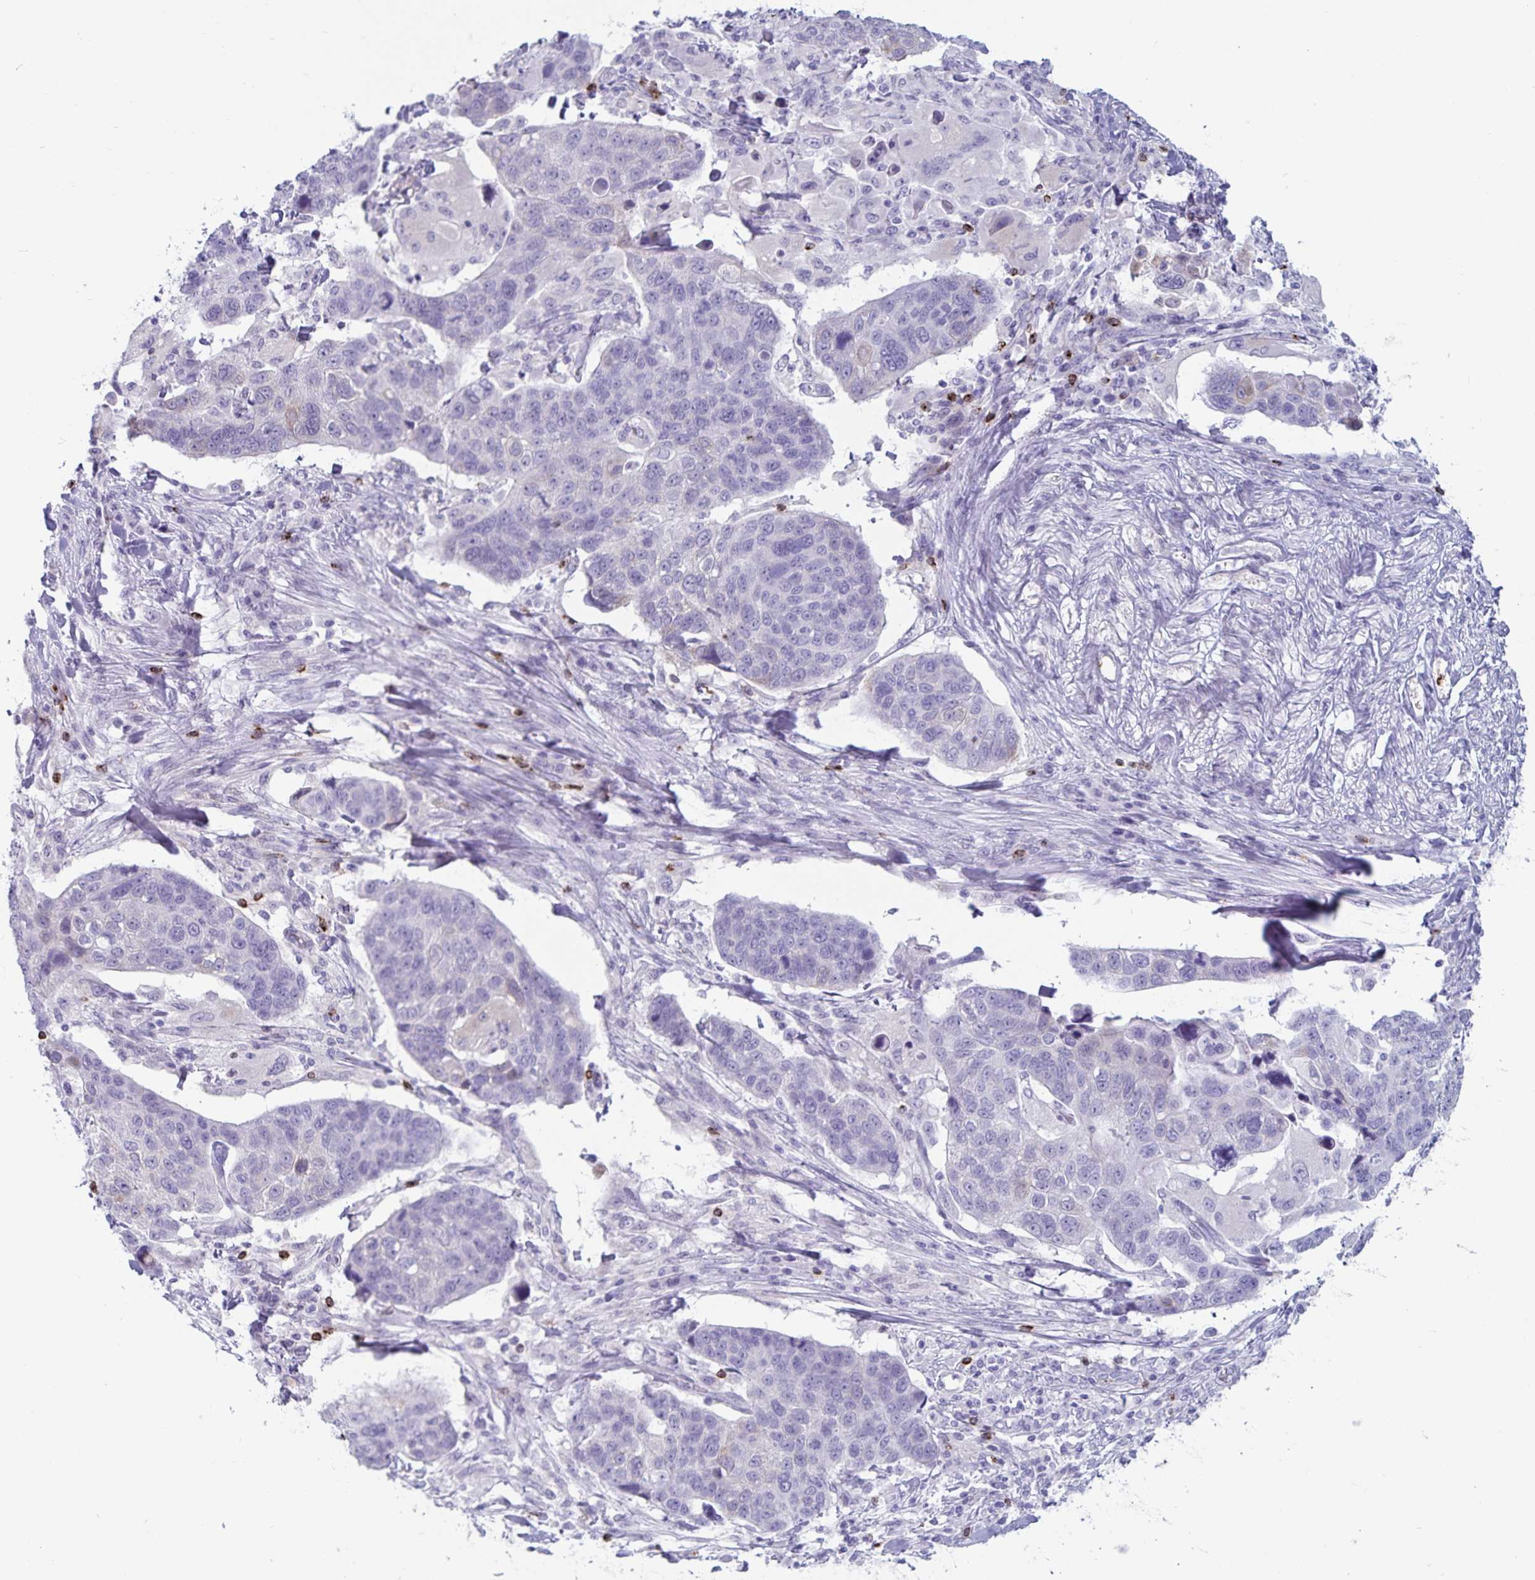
{"staining": {"intensity": "negative", "quantity": "none", "location": "none"}, "tissue": "lung cancer", "cell_type": "Tumor cells", "image_type": "cancer", "snomed": [{"axis": "morphology", "description": "Squamous cell carcinoma, NOS"}, {"axis": "topography", "description": "Lymph node"}, {"axis": "topography", "description": "Lung"}], "caption": "Photomicrograph shows no protein positivity in tumor cells of lung cancer (squamous cell carcinoma) tissue.", "gene": "GNLY", "patient": {"sex": "male", "age": 61}}